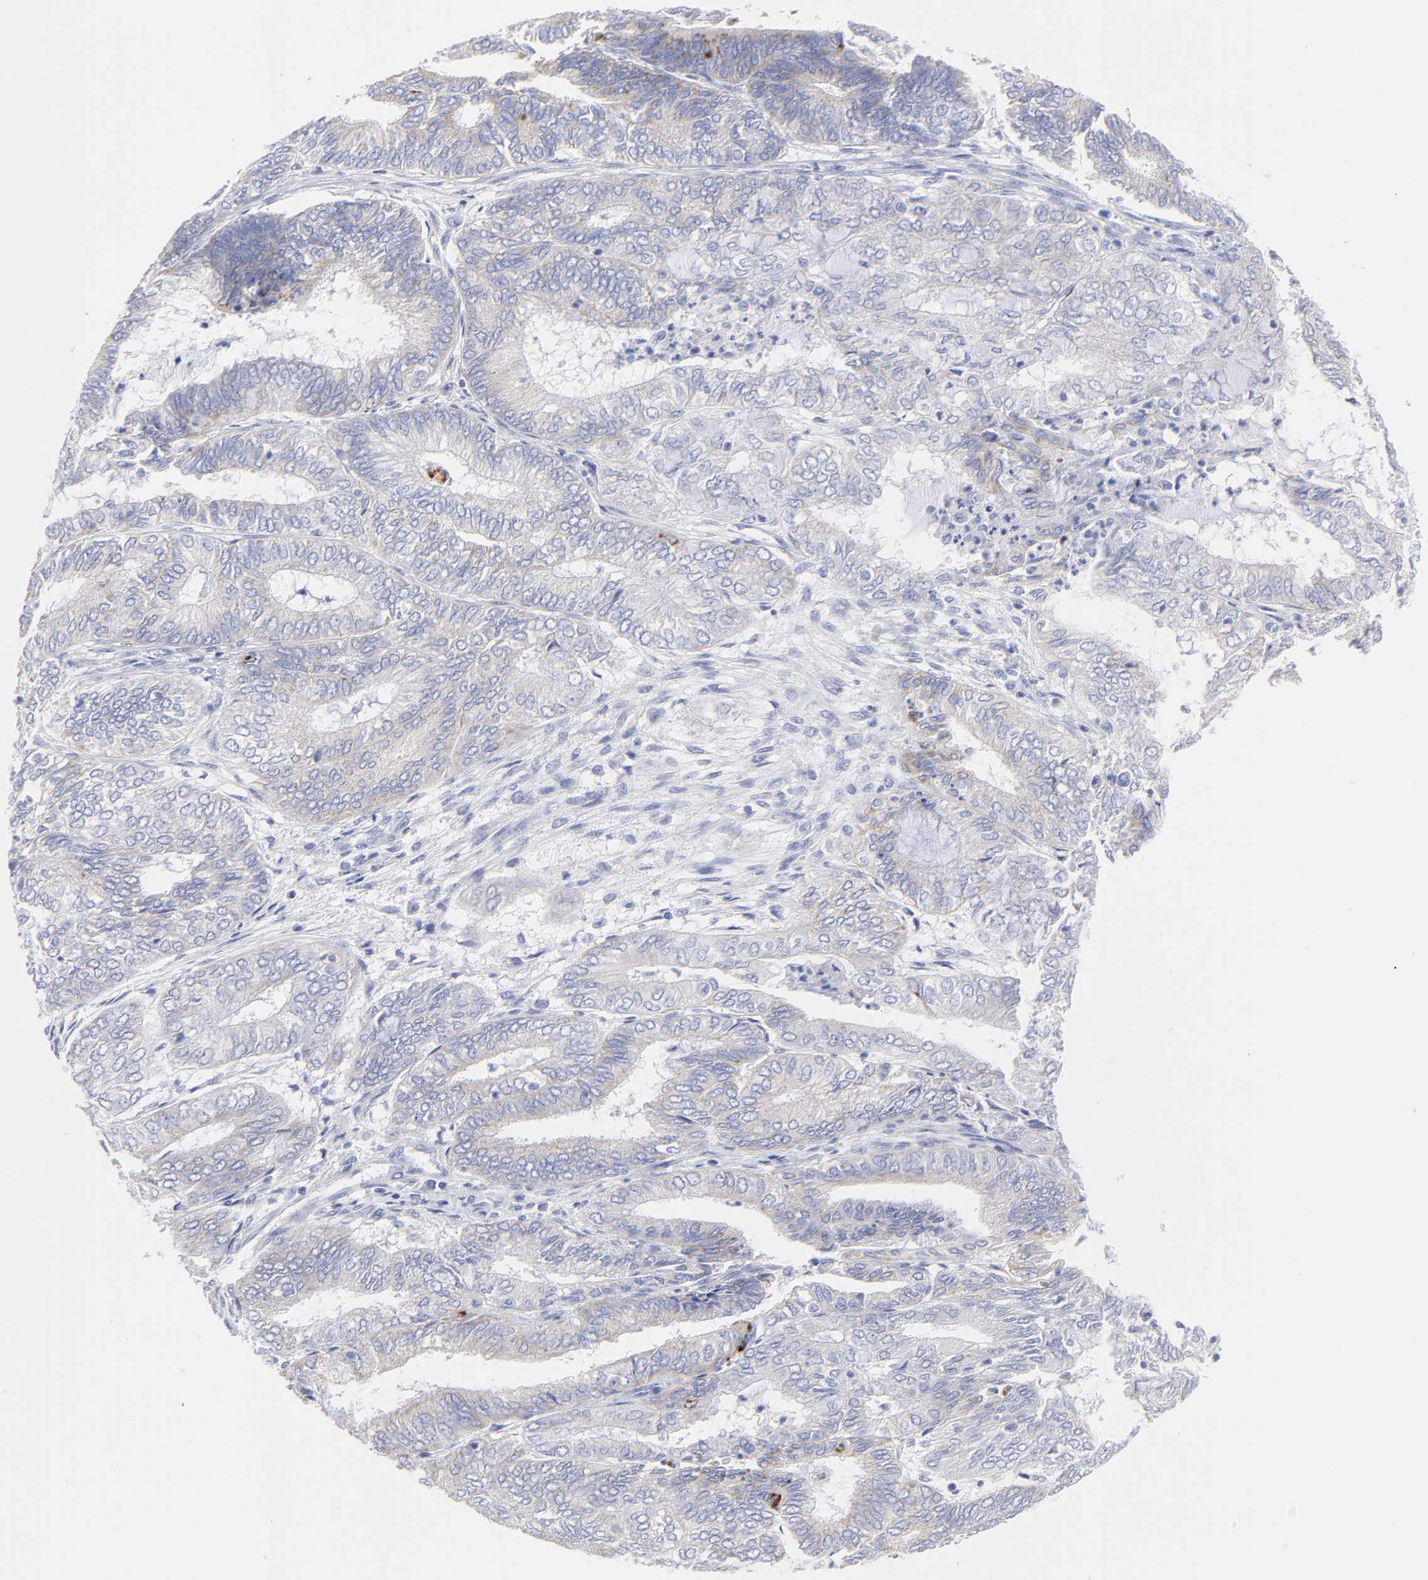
{"staining": {"intensity": "weak", "quantity": "<25%", "location": "cytoplasmic/membranous"}, "tissue": "endometrial cancer", "cell_type": "Tumor cells", "image_type": "cancer", "snomed": [{"axis": "morphology", "description": "Adenocarcinoma, NOS"}, {"axis": "topography", "description": "Endometrium"}], "caption": "Immunohistochemical staining of adenocarcinoma (endometrial) exhibits no significant staining in tumor cells. (Stains: DAB IHC with hematoxylin counter stain, Microscopy: brightfield microscopy at high magnification).", "gene": "DUSP9", "patient": {"sex": "female", "age": 59}}